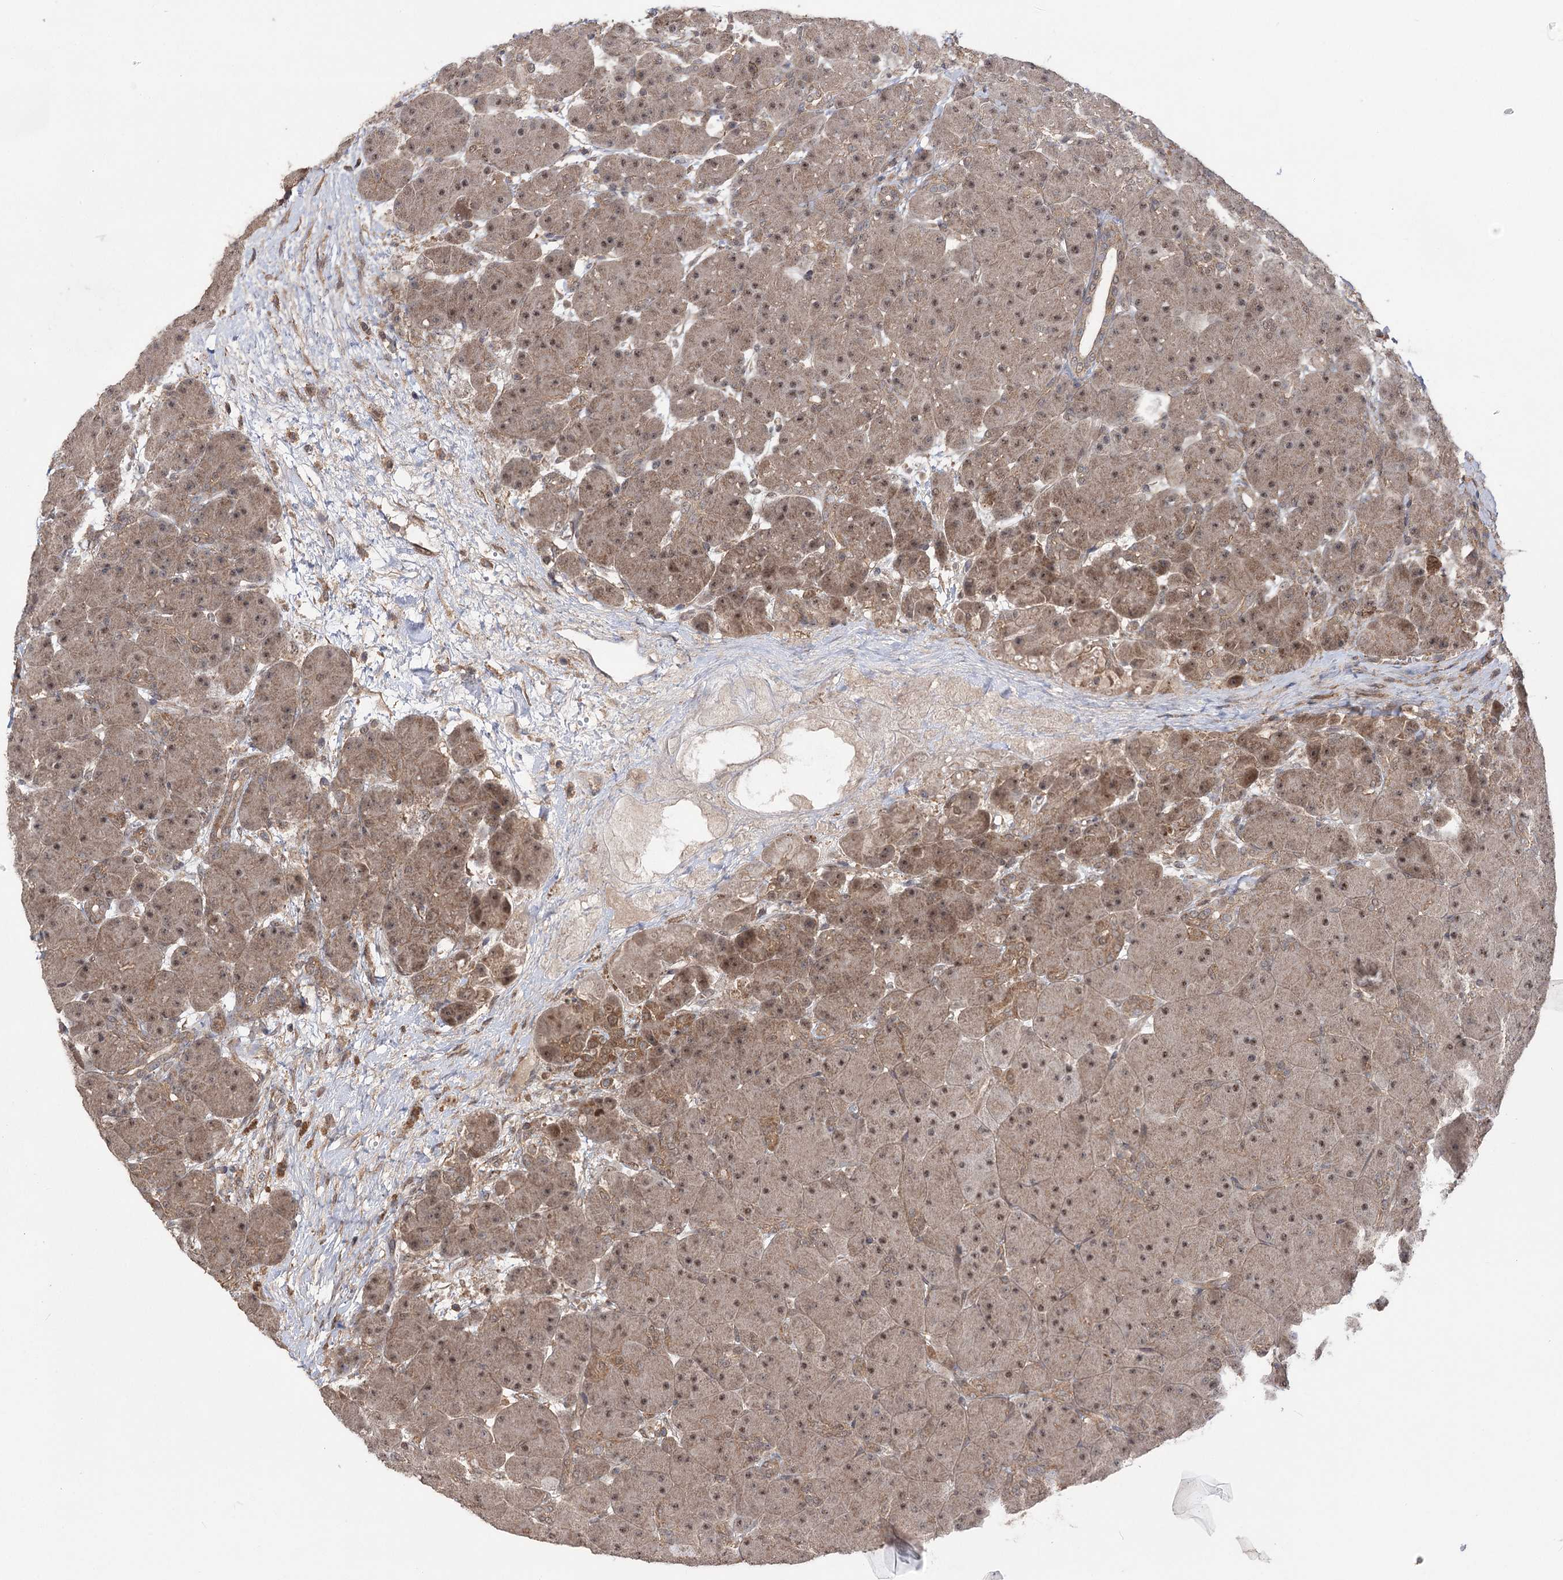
{"staining": {"intensity": "moderate", "quantity": ">75%", "location": "cytoplasmic/membranous,nuclear"}, "tissue": "pancreas", "cell_type": "Exocrine glandular cells", "image_type": "normal", "snomed": [{"axis": "morphology", "description": "Normal tissue, NOS"}, {"axis": "topography", "description": "Pancreas"}], "caption": "A medium amount of moderate cytoplasmic/membranous,nuclear positivity is identified in about >75% of exocrine glandular cells in benign pancreas.", "gene": "TENM2", "patient": {"sex": "male", "age": 66}}